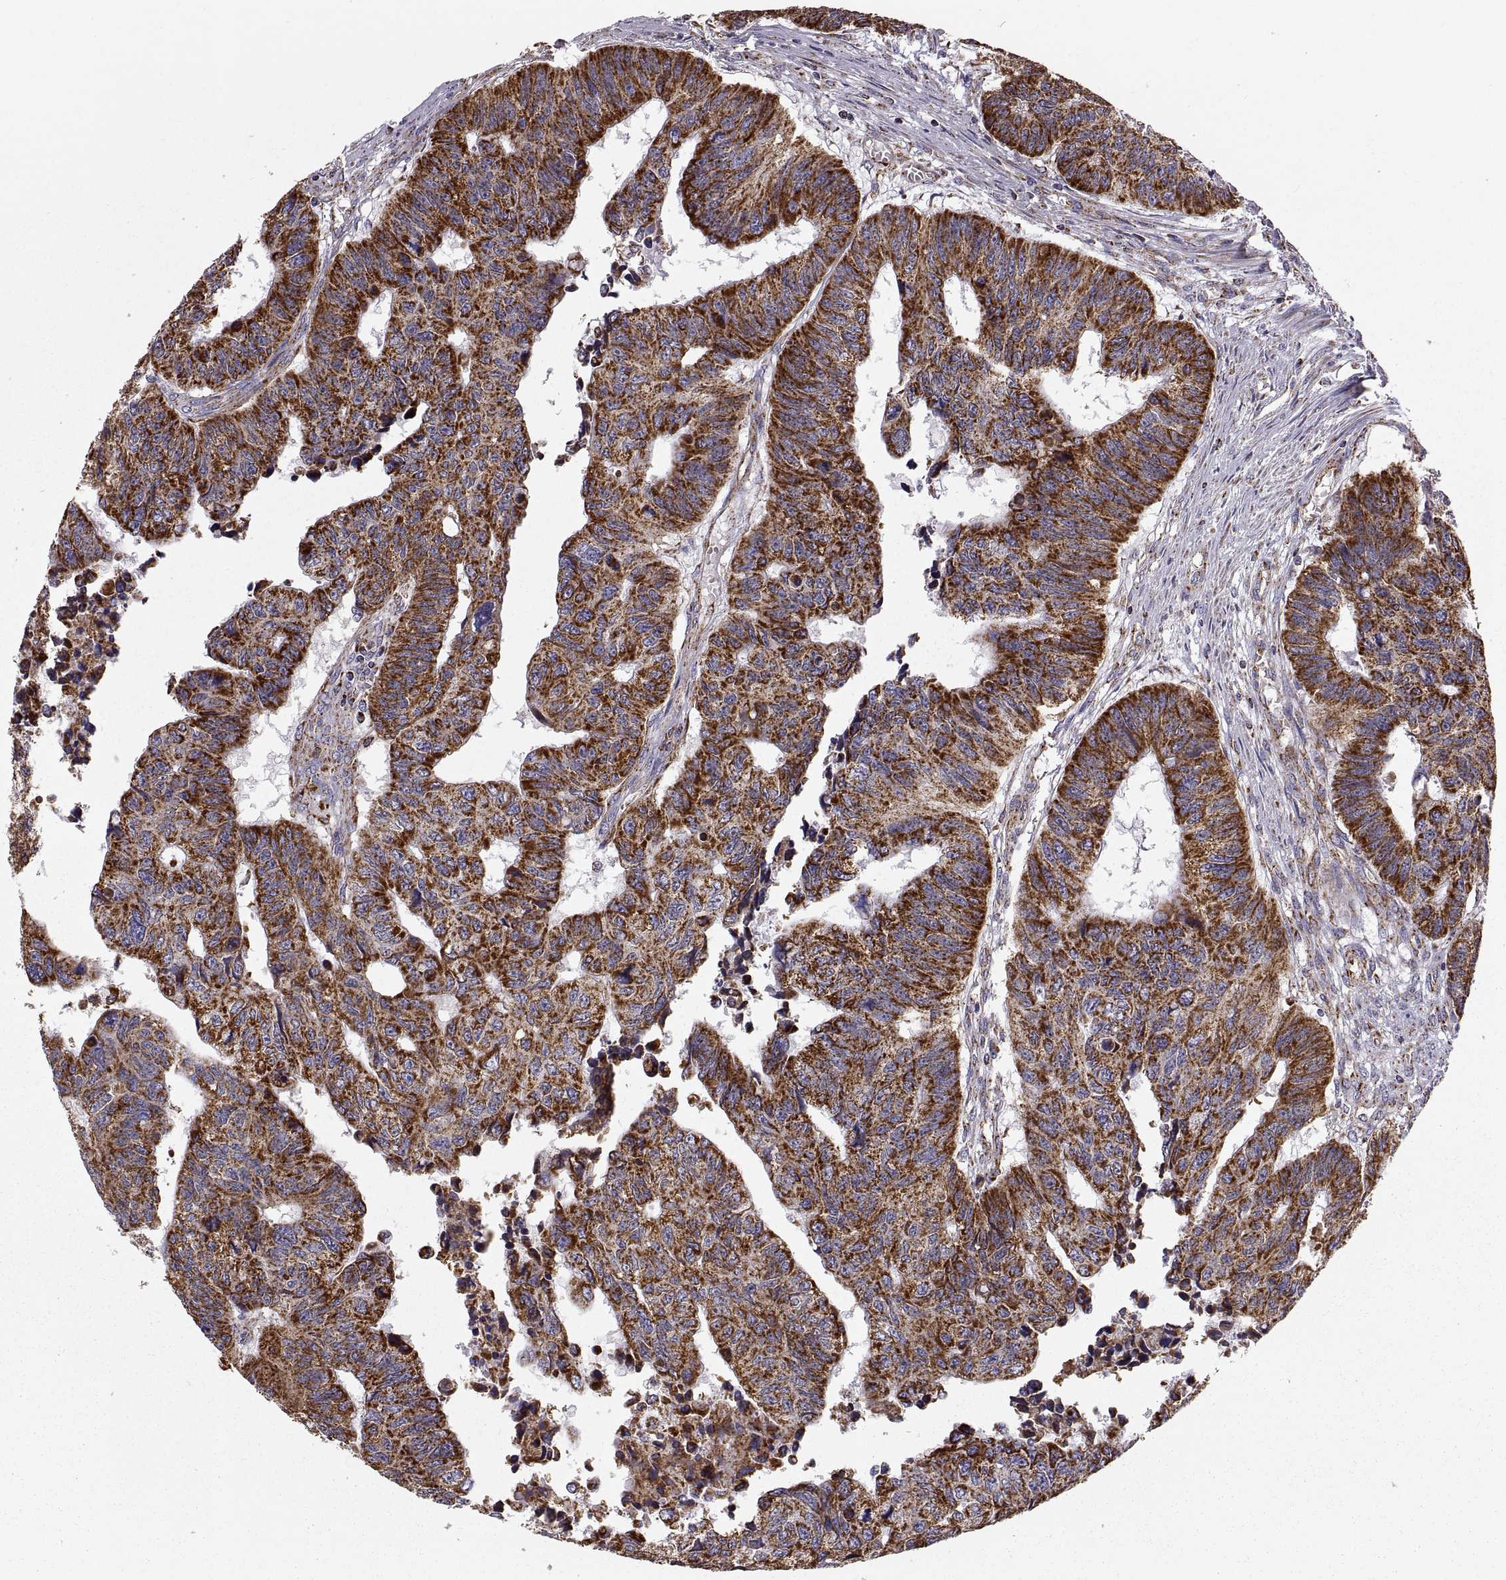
{"staining": {"intensity": "strong", "quantity": ">75%", "location": "cytoplasmic/membranous"}, "tissue": "colorectal cancer", "cell_type": "Tumor cells", "image_type": "cancer", "snomed": [{"axis": "morphology", "description": "Adenocarcinoma, NOS"}, {"axis": "topography", "description": "Rectum"}], "caption": "Strong cytoplasmic/membranous protein expression is present in about >75% of tumor cells in colorectal cancer.", "gene": "ARSD", "patient": {"sex": "female", "age": 85}}